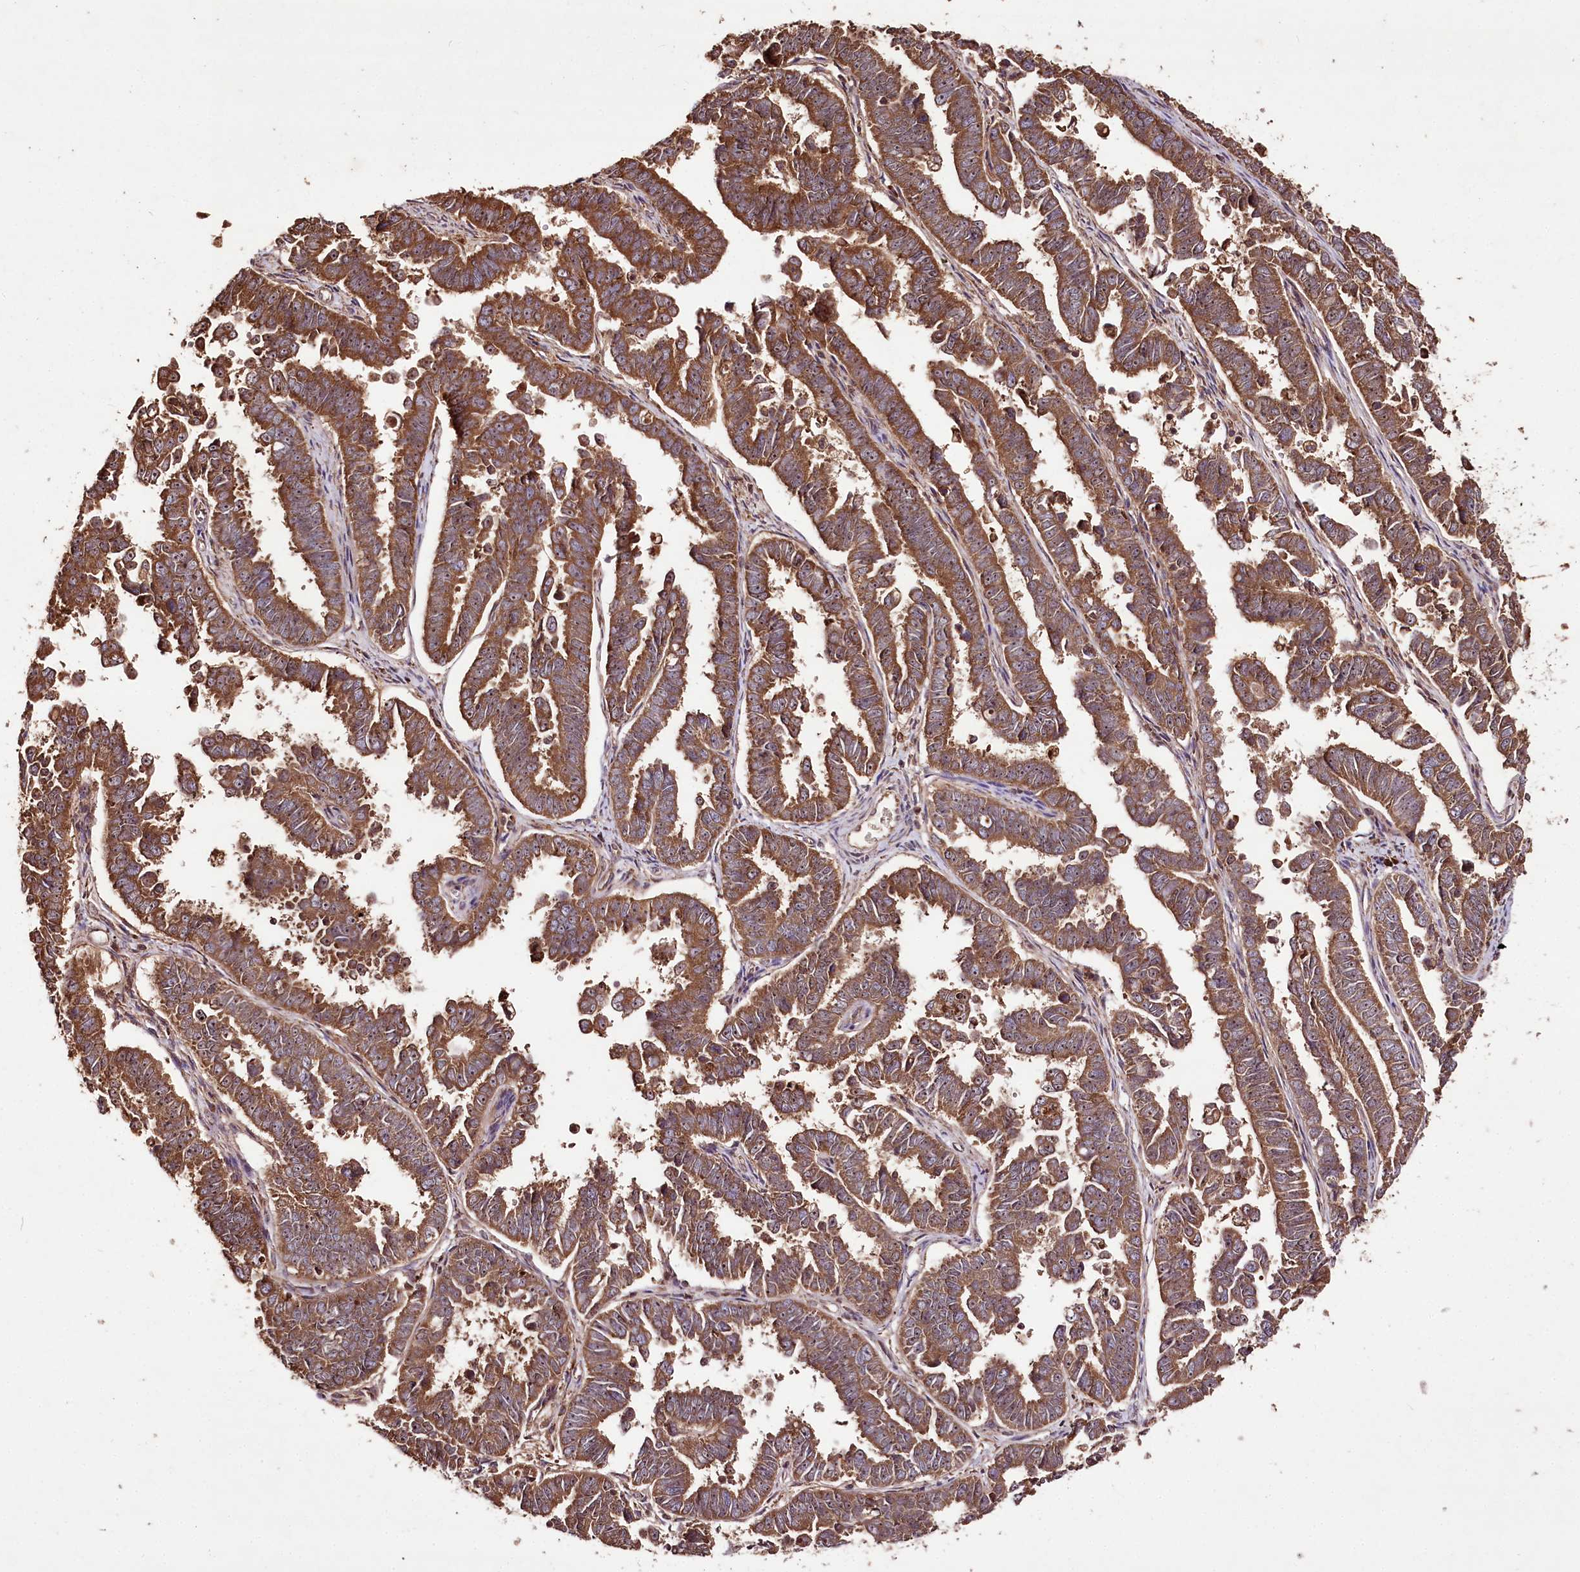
{"staining": {"intensity": "moderate", "quantity": ">75%", "location": "cytoplasmic/membranous,nuclear"}, "tissue": "endometrial cancer", "cell_type": "Tumor cells", "image_type": "cancer", "snomed": [{"axis": "morphology", "description": "Adenocarcinoma, NOS"}, {"axis": "topography", "description": "Endometrium"}], "caption": "Immunohistochemical staining of endometrial cancer displays moderate cytoplasmic/membranous and nuclear protein positivity in about >75% of tumor cells.", "gene": "FAM53B", "patient": {"sex": "female", "age": 75}}